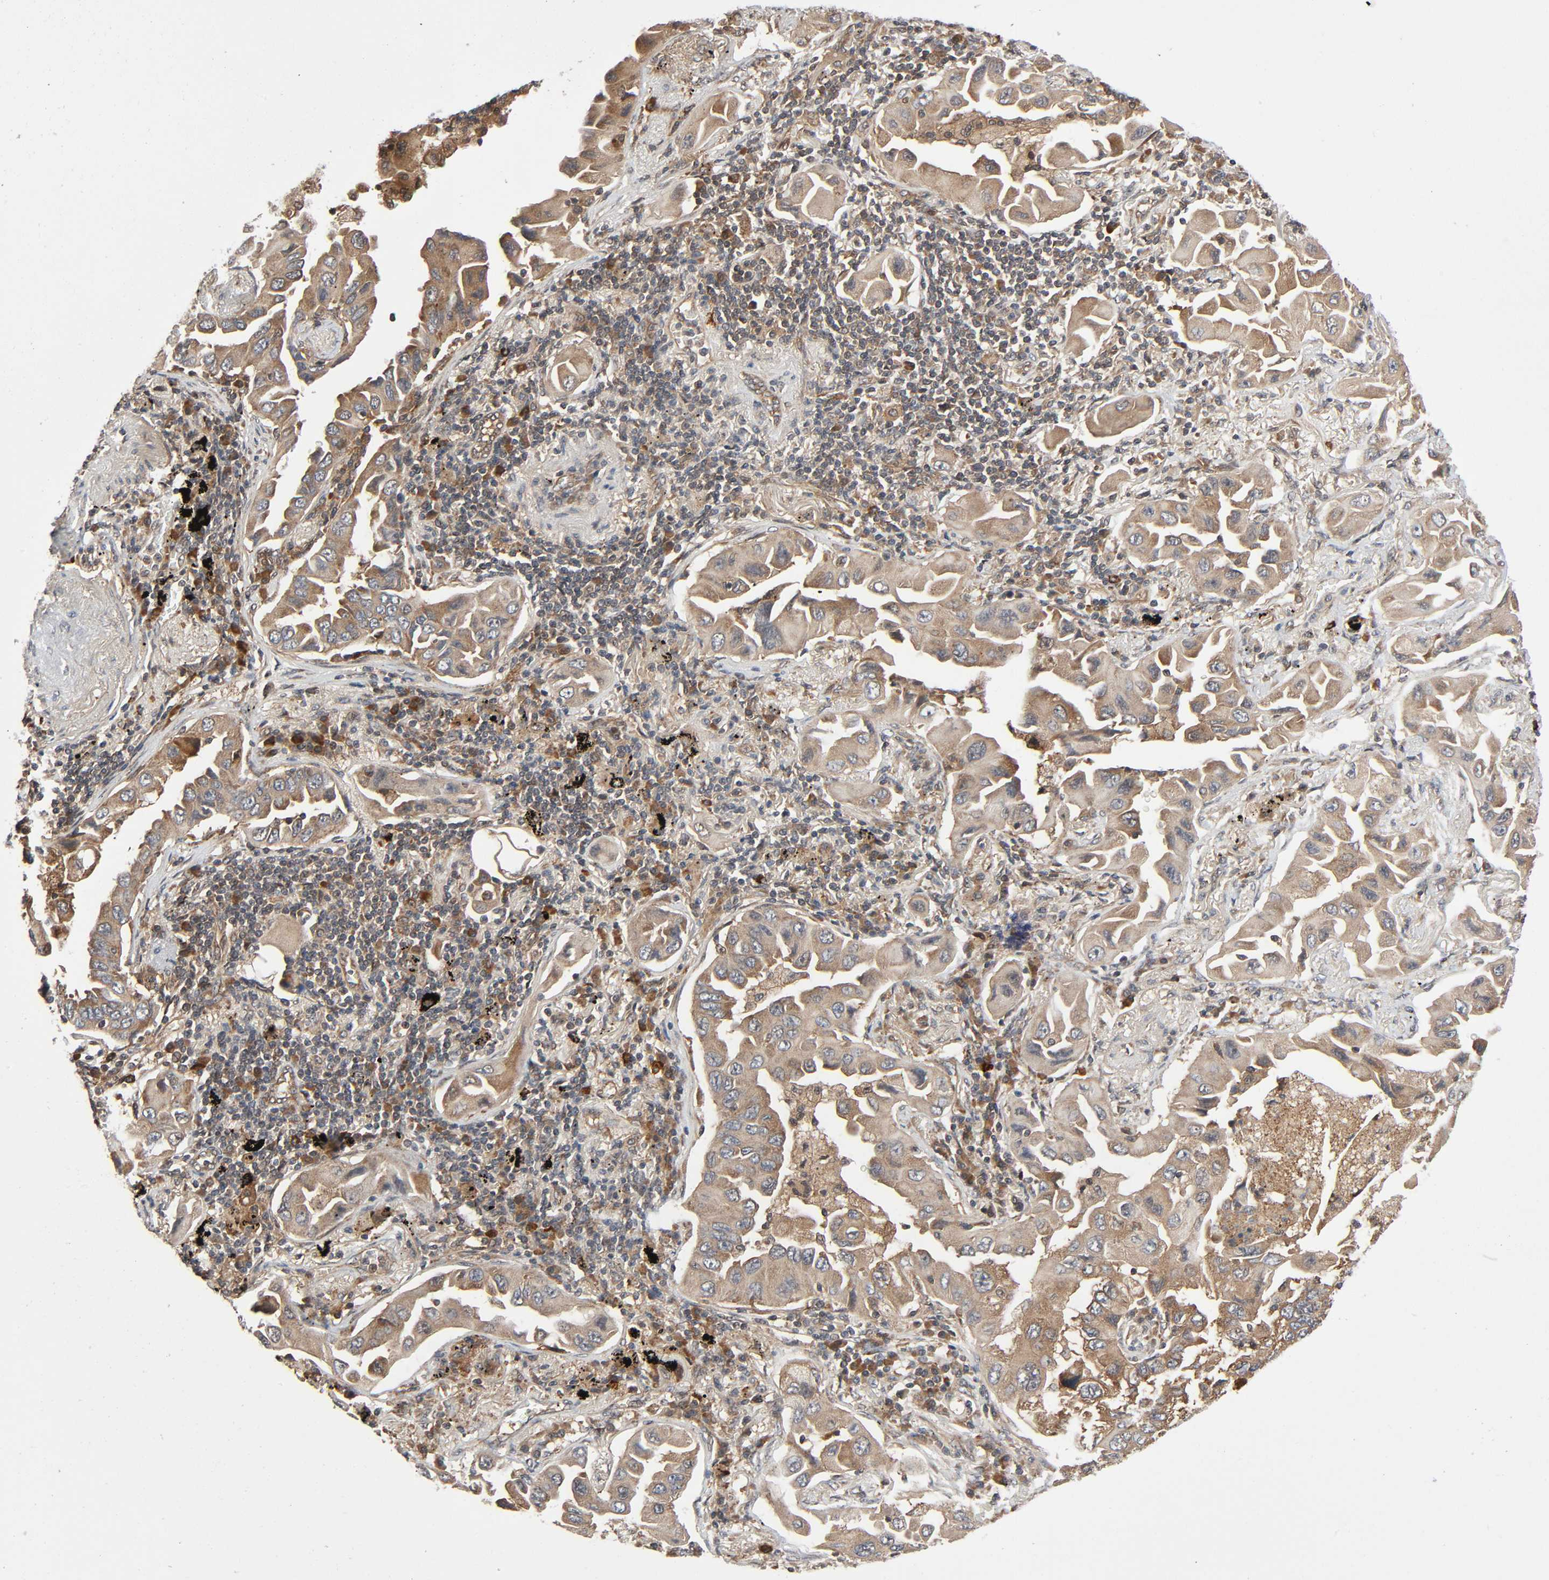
{"staining": {"intensity": "moderate", "quantity": ">75%", "location": "cytoplasmic/membranous"}, "tissue": "lung cancer", "cell_type": "Tumor cells", "image_type": "cancer", "snomed": [{"axis": "morphology", "description": "Adenocarcinoma, NOS"}, {"axis": "topography", "description": "Lung"}], "caption": "Lung cancer (adenocarcinoma) stained with IHC displays moderate cytoplasmic/membranous staining in about >75% of tumor cells.", "gene": "PPP2R1B", "patient": {"sex": "female", "age": 65}}